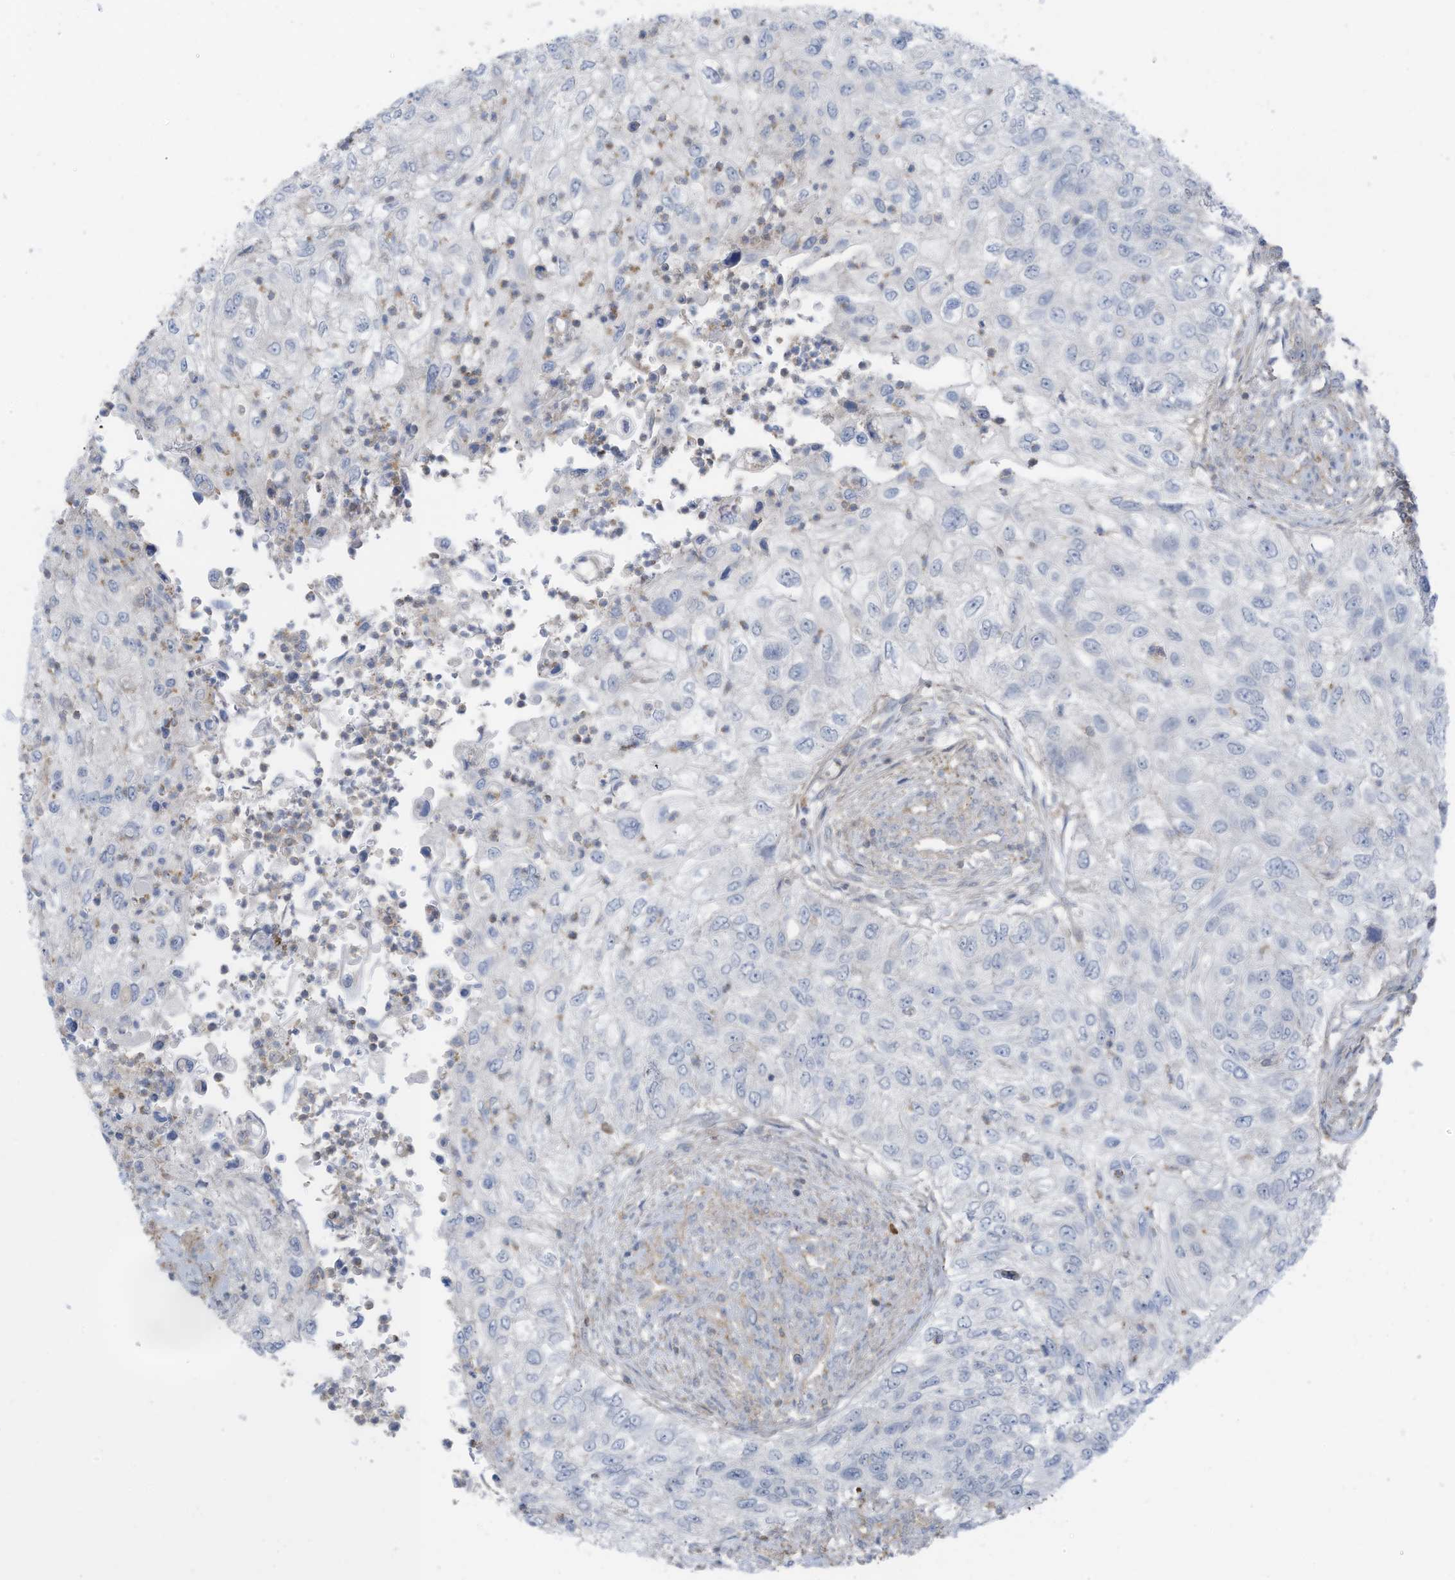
{"staining": {"intensity": "negative", "quantity": "none", "location": "none"}, "tissue": "urothelial cancer", "cell_type": "Tumor cells", "image_type": "cancer", "snomed": [{"axis": "morphology", "description": "Urothelial carcinoma, High grade"}, {"axis": "topography", "description": "Urinary bladder"}], "caption": "Micrograph shows no significant protein expression in tumor cells of urothelial carcinoma (high-grade).", "gene": "ZNF846", "patient": {"sex": "female", "age": 60}}